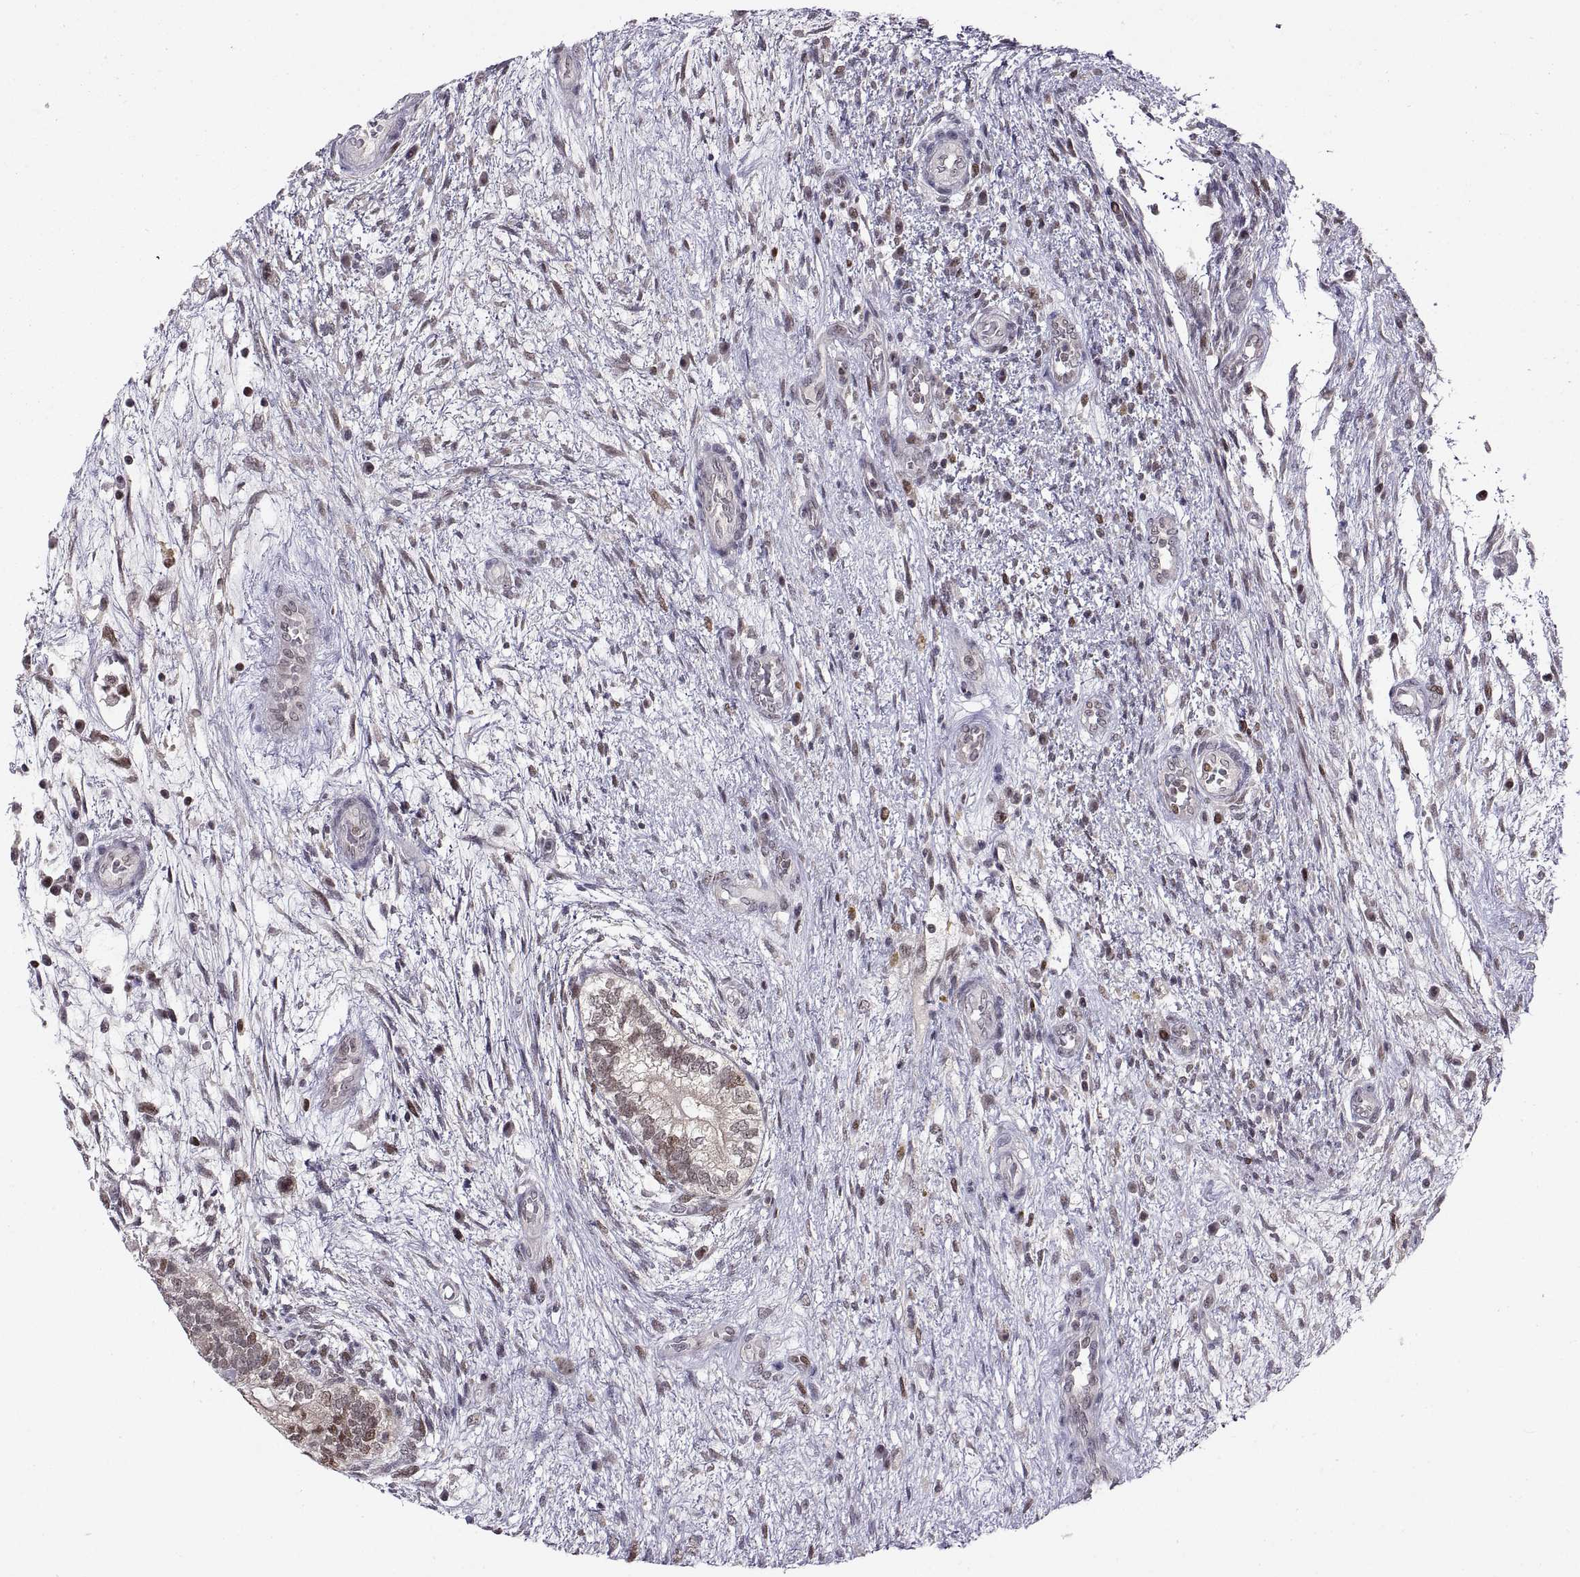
{"staining": {"intensity": "weak", "quantity": "<25%", "location": "nuclear"}, "tissue": "testis cancer", "cell_type": "Tumor cells", "image_type": "cancer", "snomed": [{"axis": "morphology", "description": "Normal tissue, NOS"}, {"axis": "morphology", "description": "Carcinoma, Embryonal, NOS"}, {"axis": "topography", "description": "Testis"}, {"axis": "topography", "description": "Epididymis"}], "caption": "High magnification brightfield microscopy of testis cancer stained with DAB (brown) and counterstained with hematoxylin (blue): tumor cells show no significant staining.", "gene": "CHFR", "patient": {"sex": "male", "age": 32}}